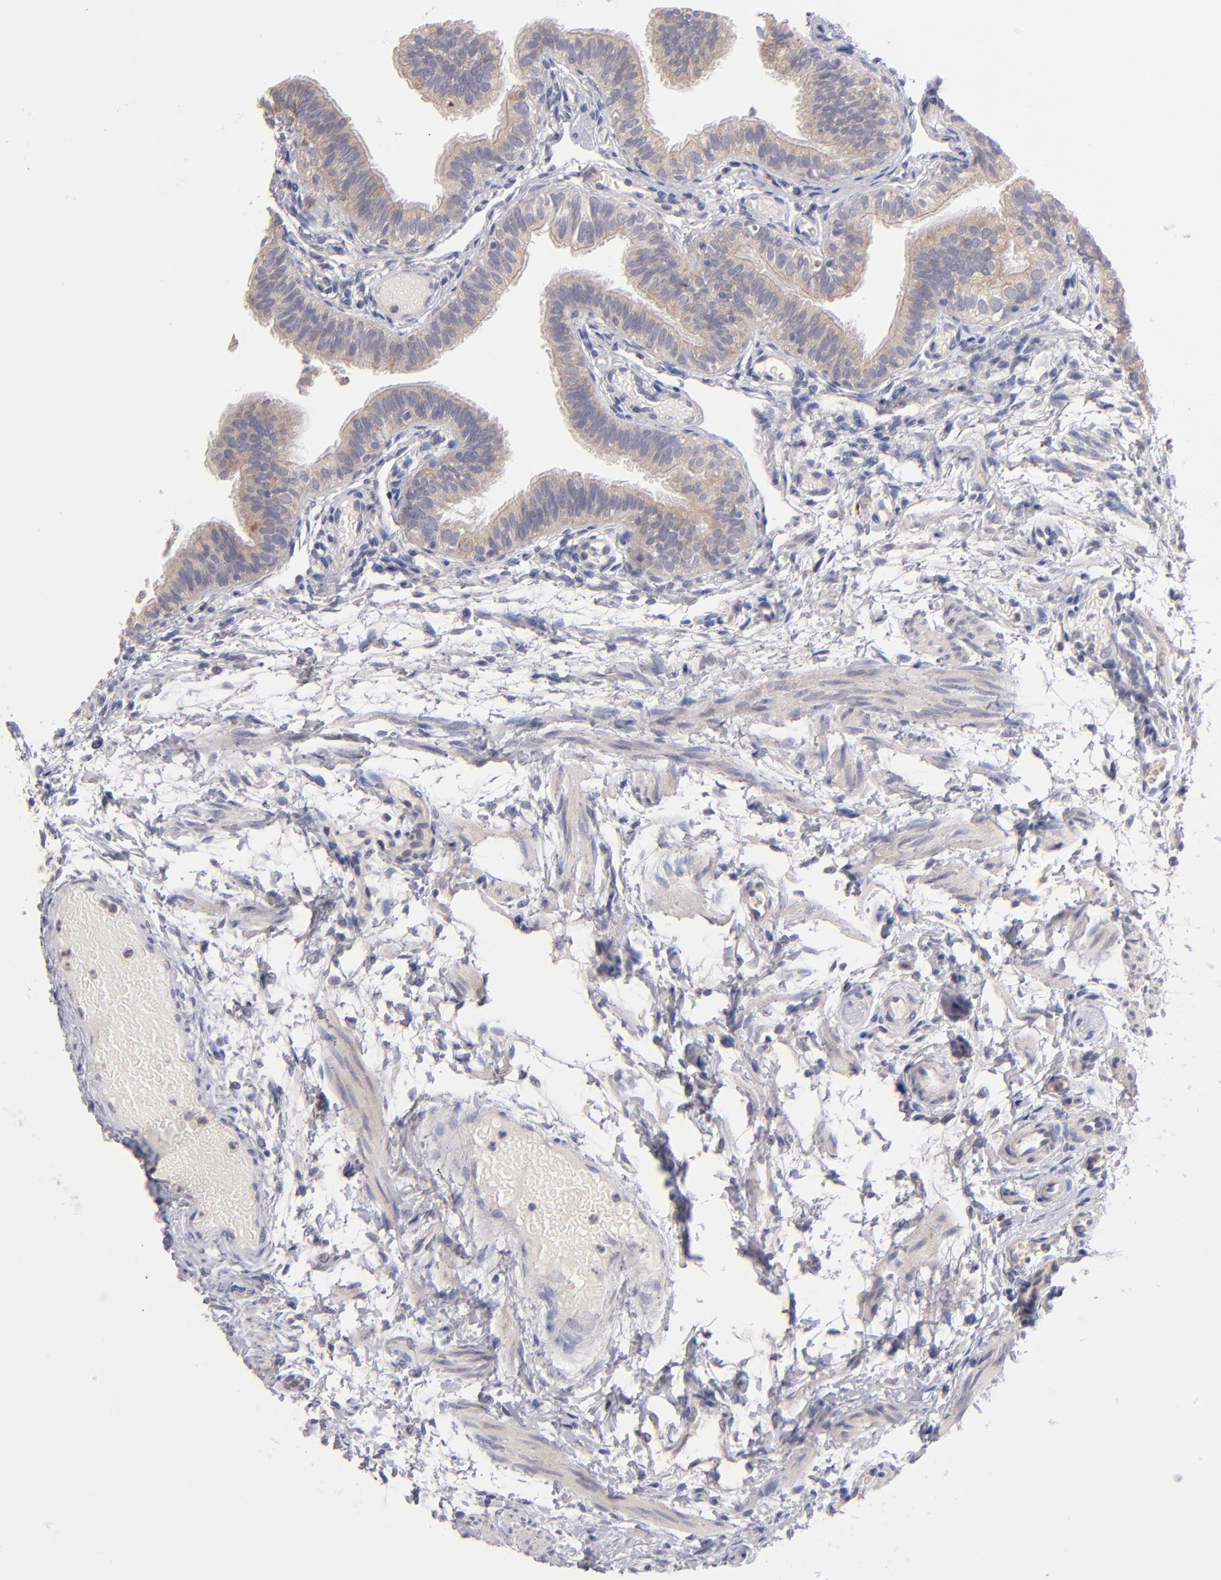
{"staining": {"intensity": "weak", "quantity": ">75%", "location": "cytoplasmic/membranous"}, "tissue": "fallopian tube", "cell_type": "Glandular cells", "image_type": "normal", "snomed": [{"axis": "morphology", "description": "Normal tissue, NOS"}, {"axis": "morphology", "description": "Dermoid, NOS"}, {"axis": "topography", "description": "Fallopian tube"}], "caption": "Weak cytoplasmic/membranous protein positivity is identified in about >75% of glandular cells in fallopian tube. Using DAB (3,3'-diaminobenzidine) (brown) and hematoxylin (blue) stains, captured at high magnification using brightfield microscopy.", "gene": "HCCS", "patient": {"sex": "female", "age": 33}}